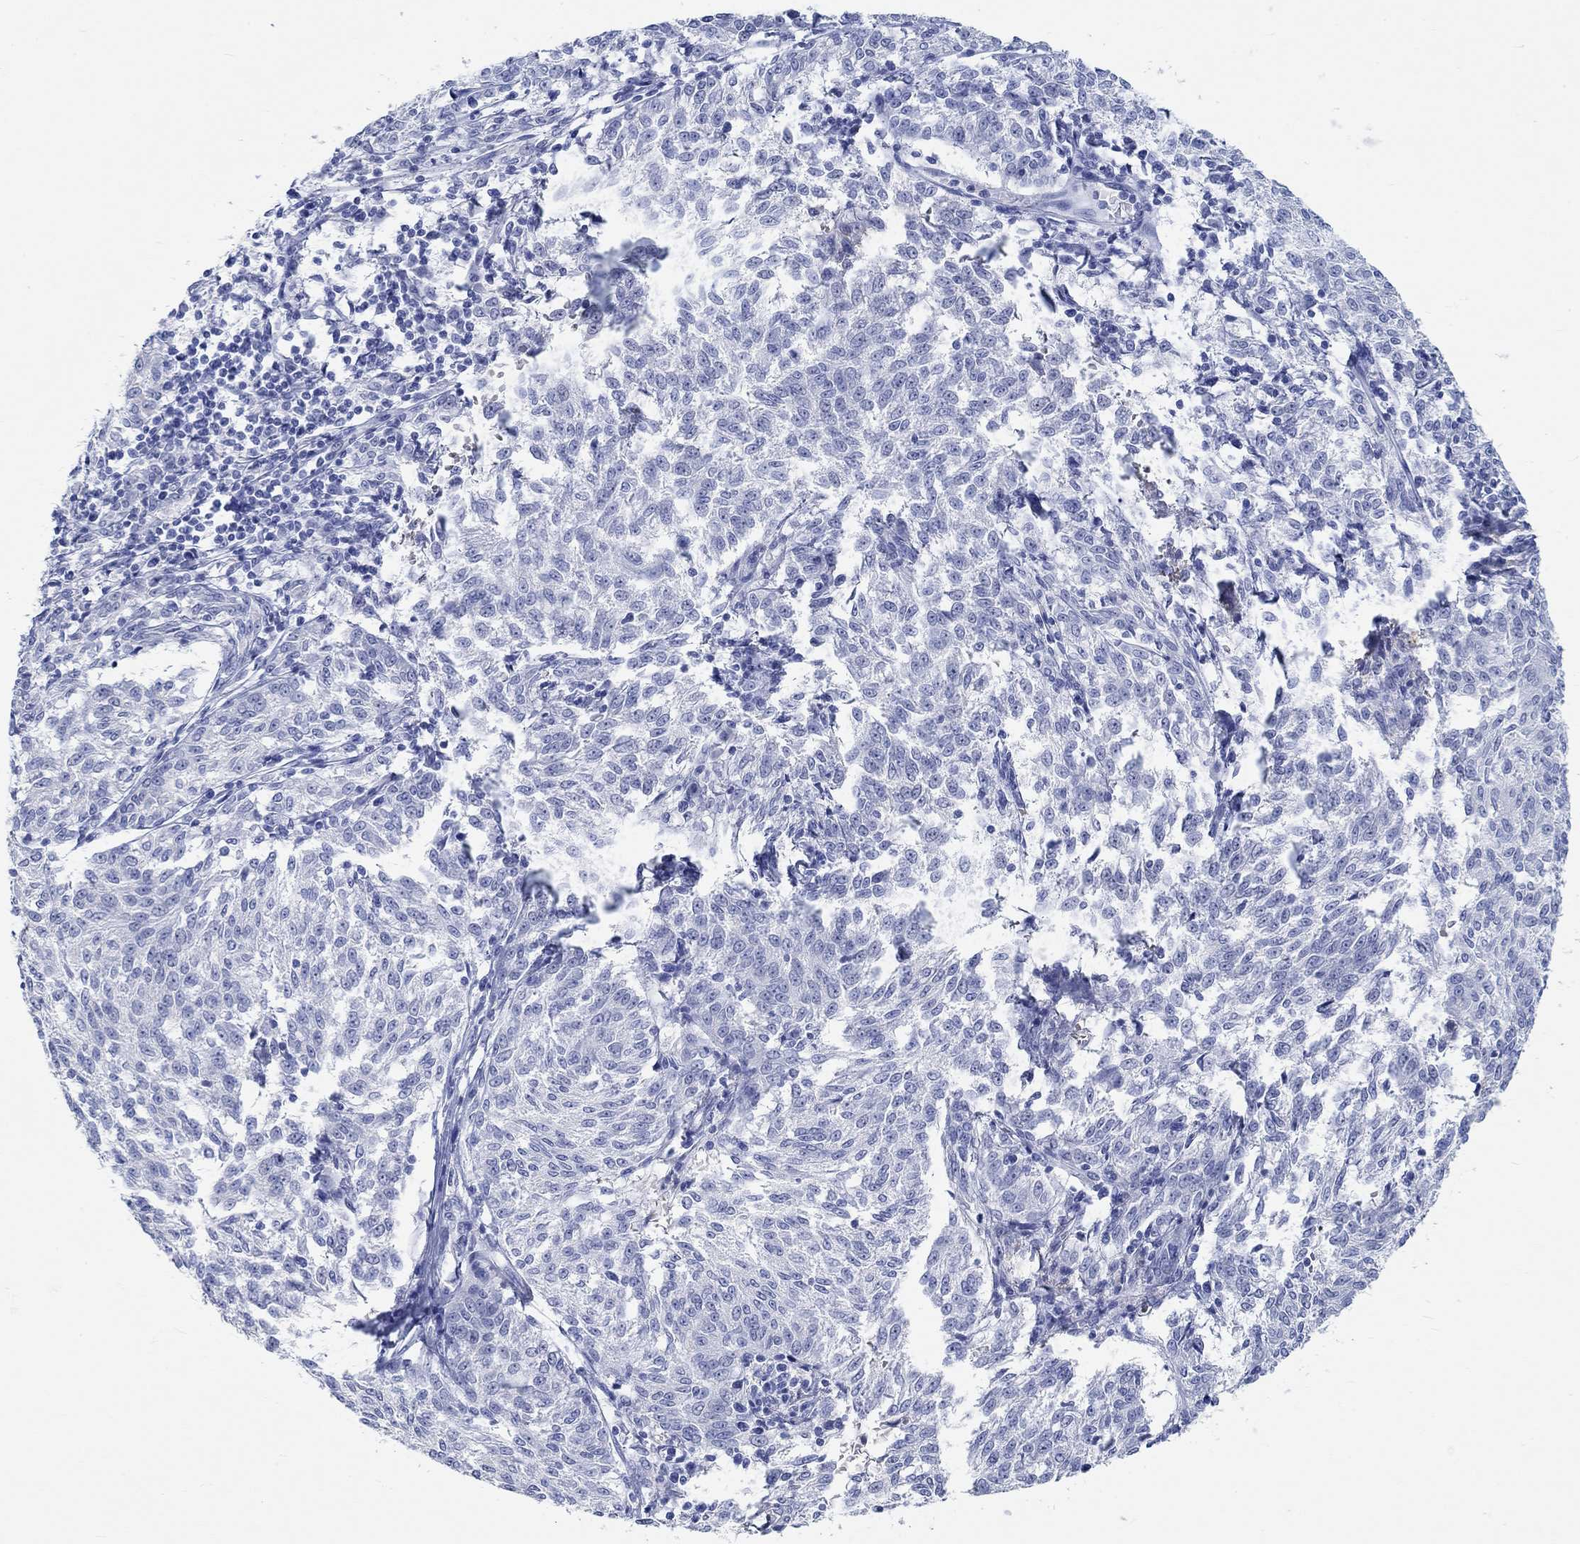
{"staining": {"intensity": "negative", "quantity": "none", "location": "none"}, "tissue": "melanoma", "cell_type": "Tumor cells", "image_type": "cancer", "snomed": [{"axis": "morphology", "description": "Malignant melanoma, NOS"}, {"axis": "topography", "description": "Skin"}], "caption": "IHC of human melanoma exhibits no positivity in tumor cells. (DAB (3,3'-diaminobenzidine) IHC, high magnification).", "gene": "GRIA3", "patient": {"sex": "female", "age": 72}}